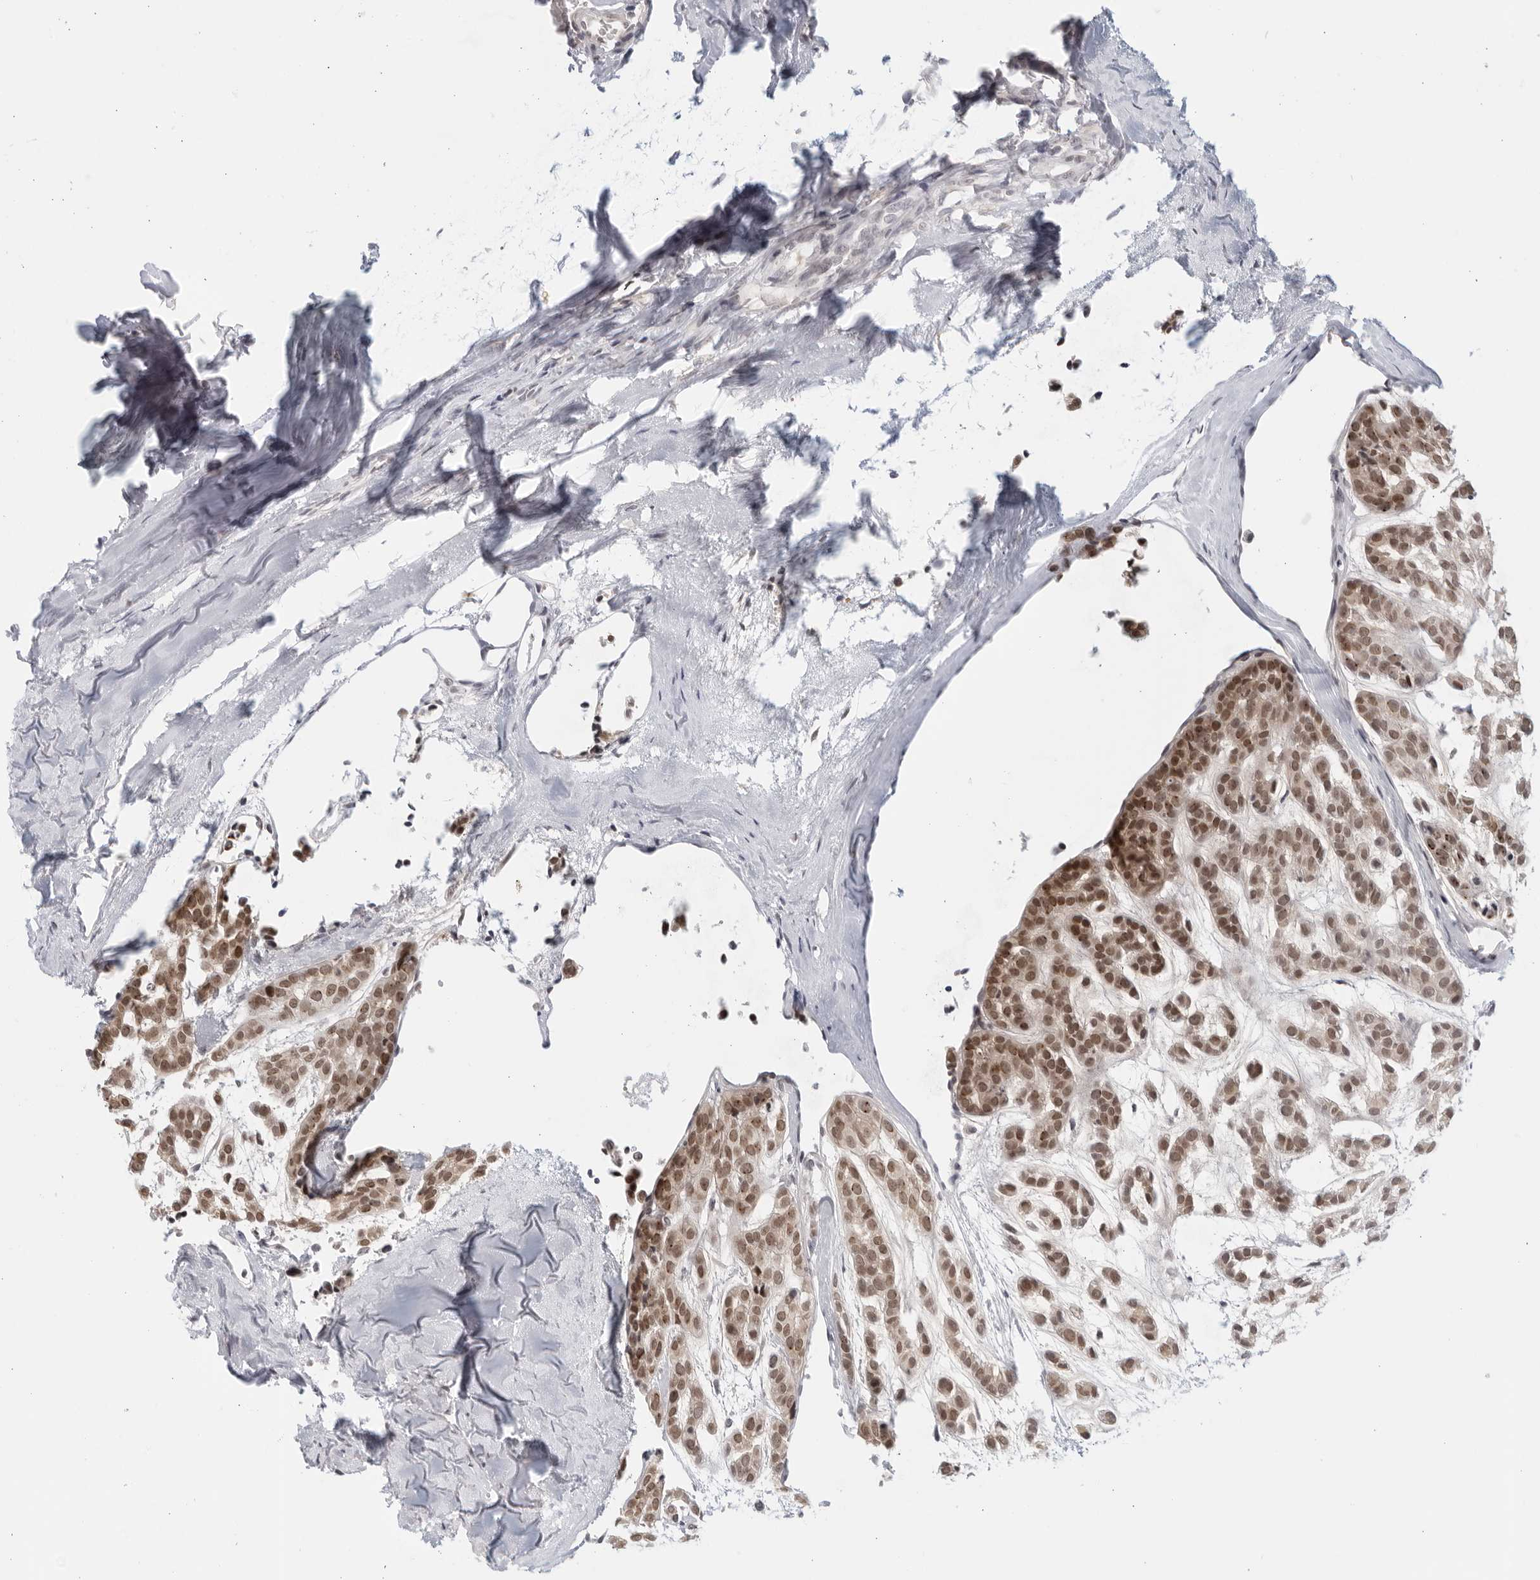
{"staining": {"intensity": "moderate", "quantity": ">75%", "location": "cytoplasmic/membranous,nuclear"}, "tissue": "head and neck cancer", "cell_type": "Tumor cells", "image_type": "cancer", "snomed": [{"axis": "morphology", "description": "Adenocarcinoma, NOS"}, {"axis": "morphology", "description": "Adenoma, NOS"}, {"axis": "topography", "description": "Head-Neck"}], "caption": "Brown immunohistochemical staining in human head and neck adenocarcinoma shows moderate cytoplasmic/membranous and nuclear expression in about >75% of tumor cells. (DAB = brown stain, brightfield microscopy at high magnification).", "gene": "RAB11FIP3", "patient": {"sex": "female", "age": 55}}